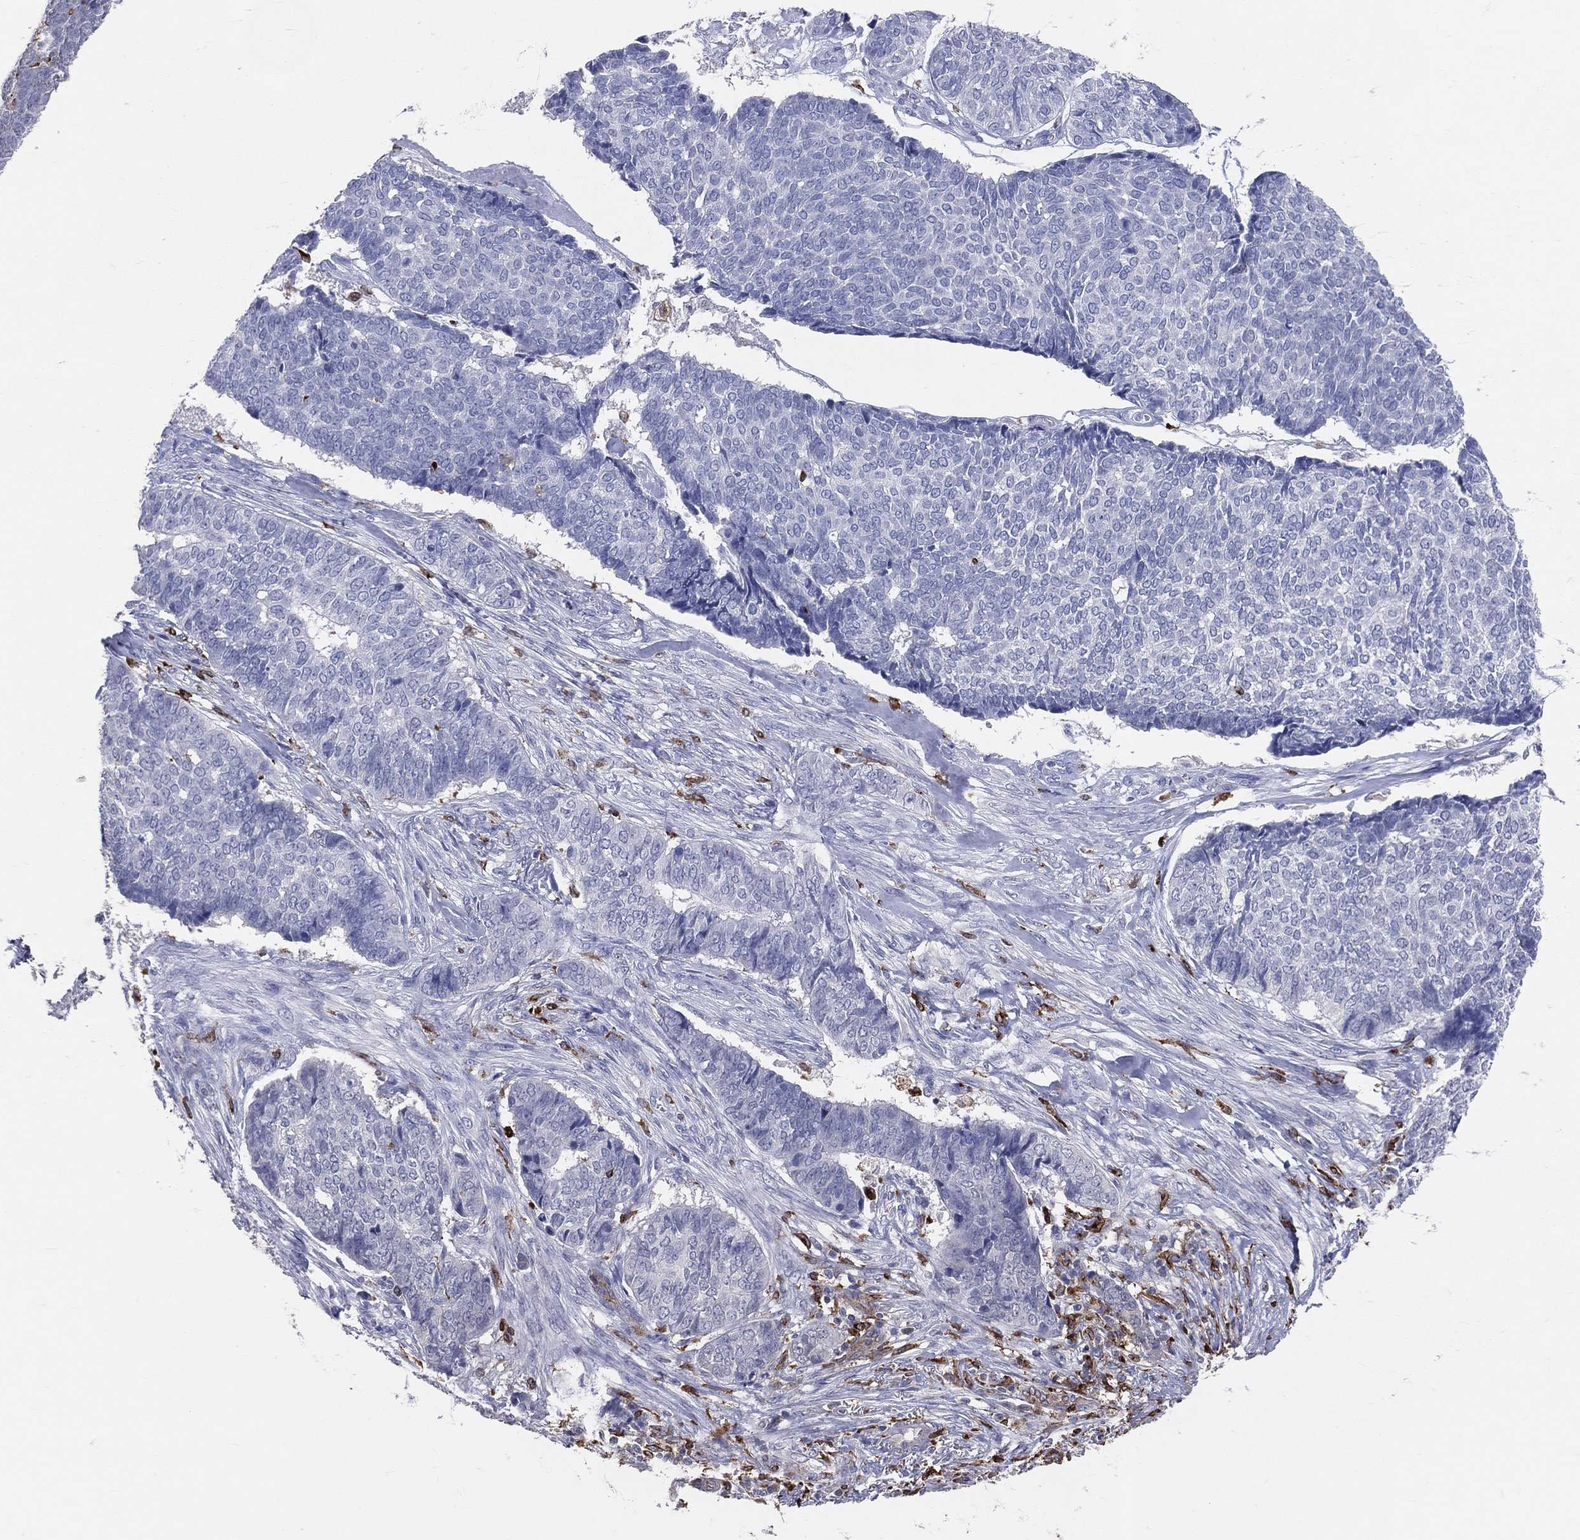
{"staining": {"intensity": "negative", "quantity": "none", "location": "none"}, "tissue": "skin cancer", "cell_type": "Tumor cells", "image_type": "cancer", "snomed": [{"axis": "morphology", "description": "Basal cell carcinoma"}, {"axis": "topography", "description": "Skin"}], "caption": "Immunohistochemical staining of skin basal cell carcinoma shows no significant expression in tumor cells.", "gene": "CD74", "patient": {"sex": "male", "age": 86}}